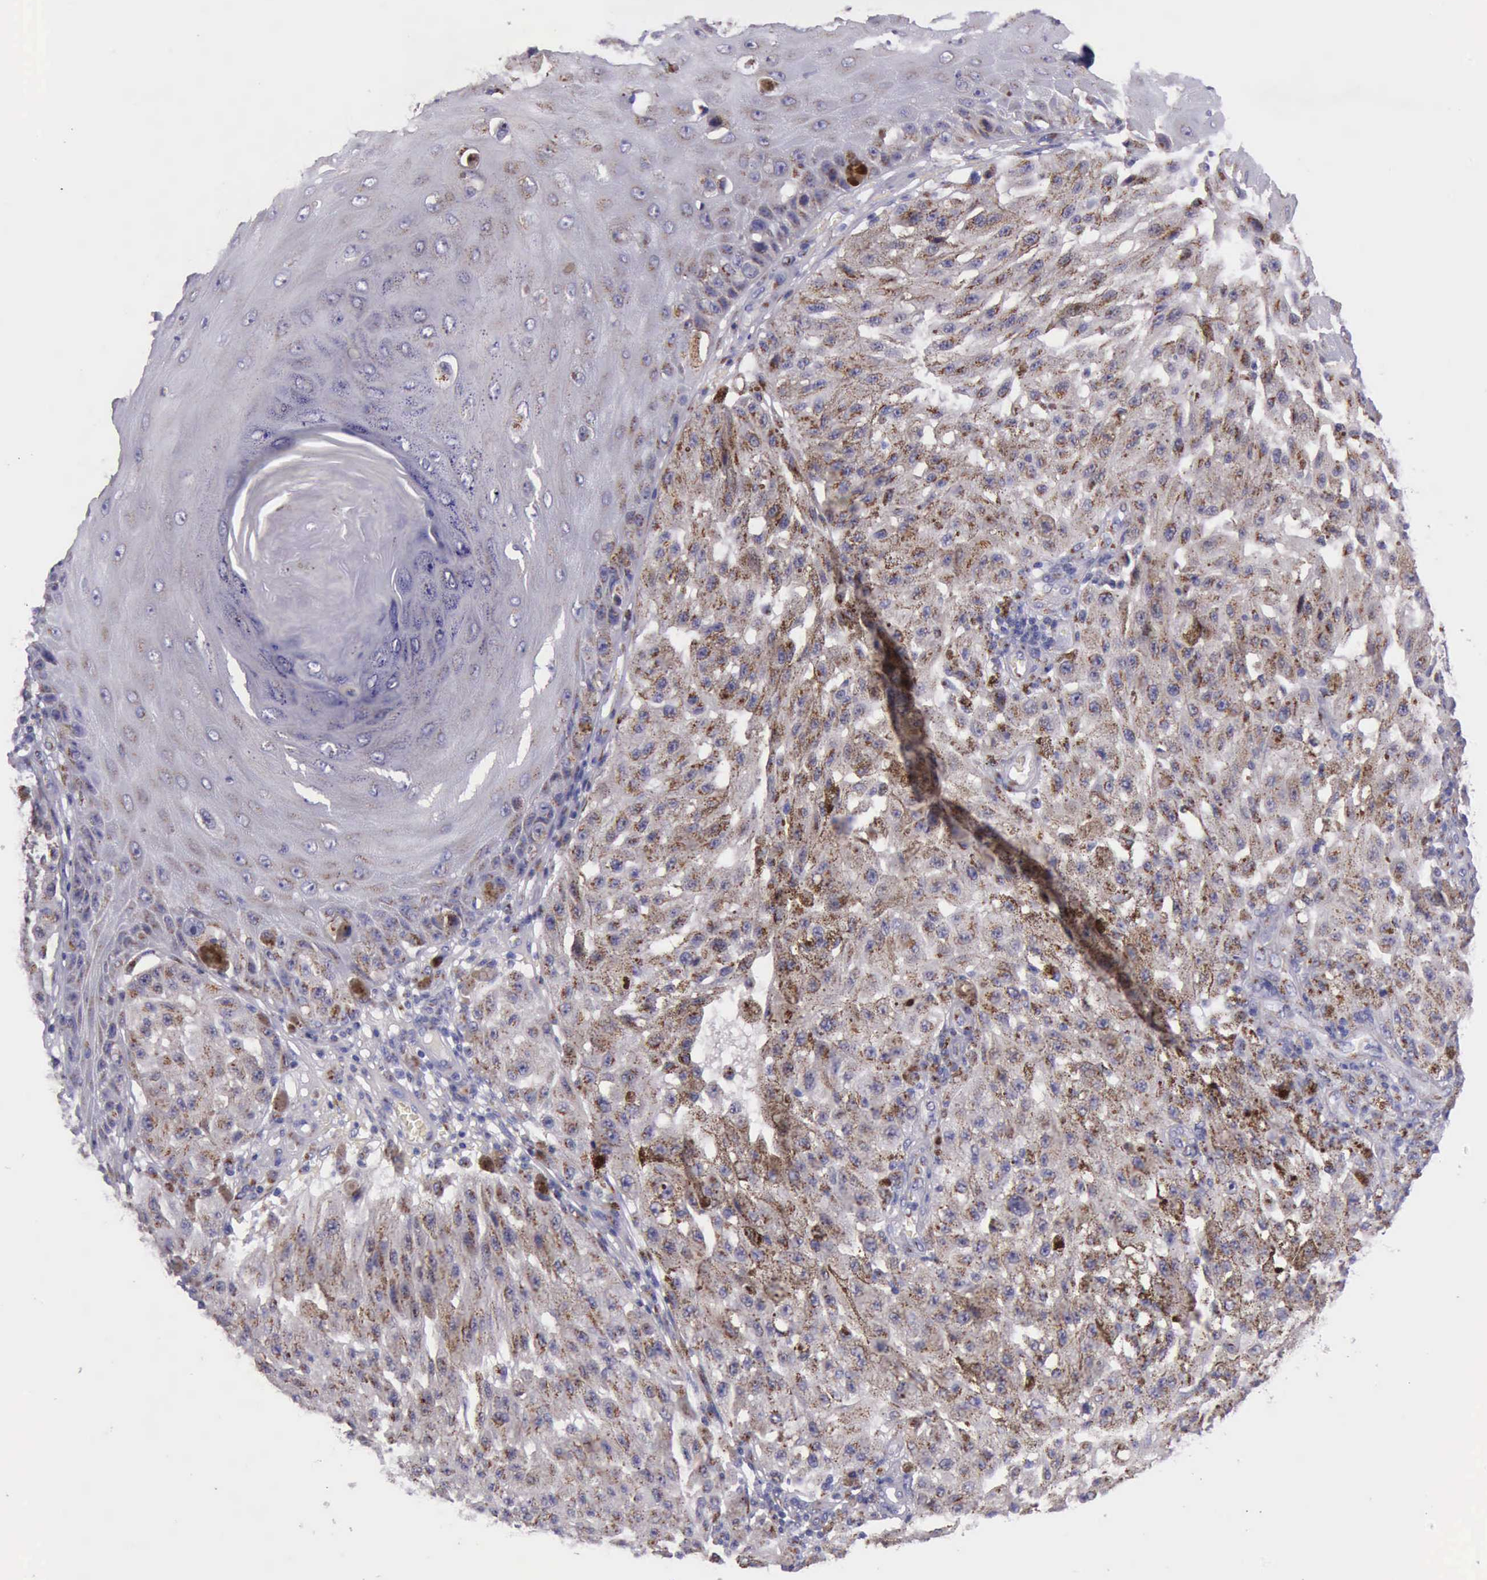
{"staining": {"intensity": "strong", "quantity": ">75%", "location": "cytoplasmic/membranous"}, "tissue": "melanoma", "cell_type": "Tumor cells", "image_type": "cancer", "snomed": [{"axis": "morphology", "description": "Malignant melanoma, NOS"}, {"axis": "topography", "description": "Skin"}], "caption": "An immunohistochemistry (IHC) photomicrograph of neoplastic tissue is shown. Protein staining in brown labels strong cytoplasmic/membranous positivity in melanoma within tumor cells.", "gene": "GOLGA5", "patient": {"sex": "female", "age": 64}}